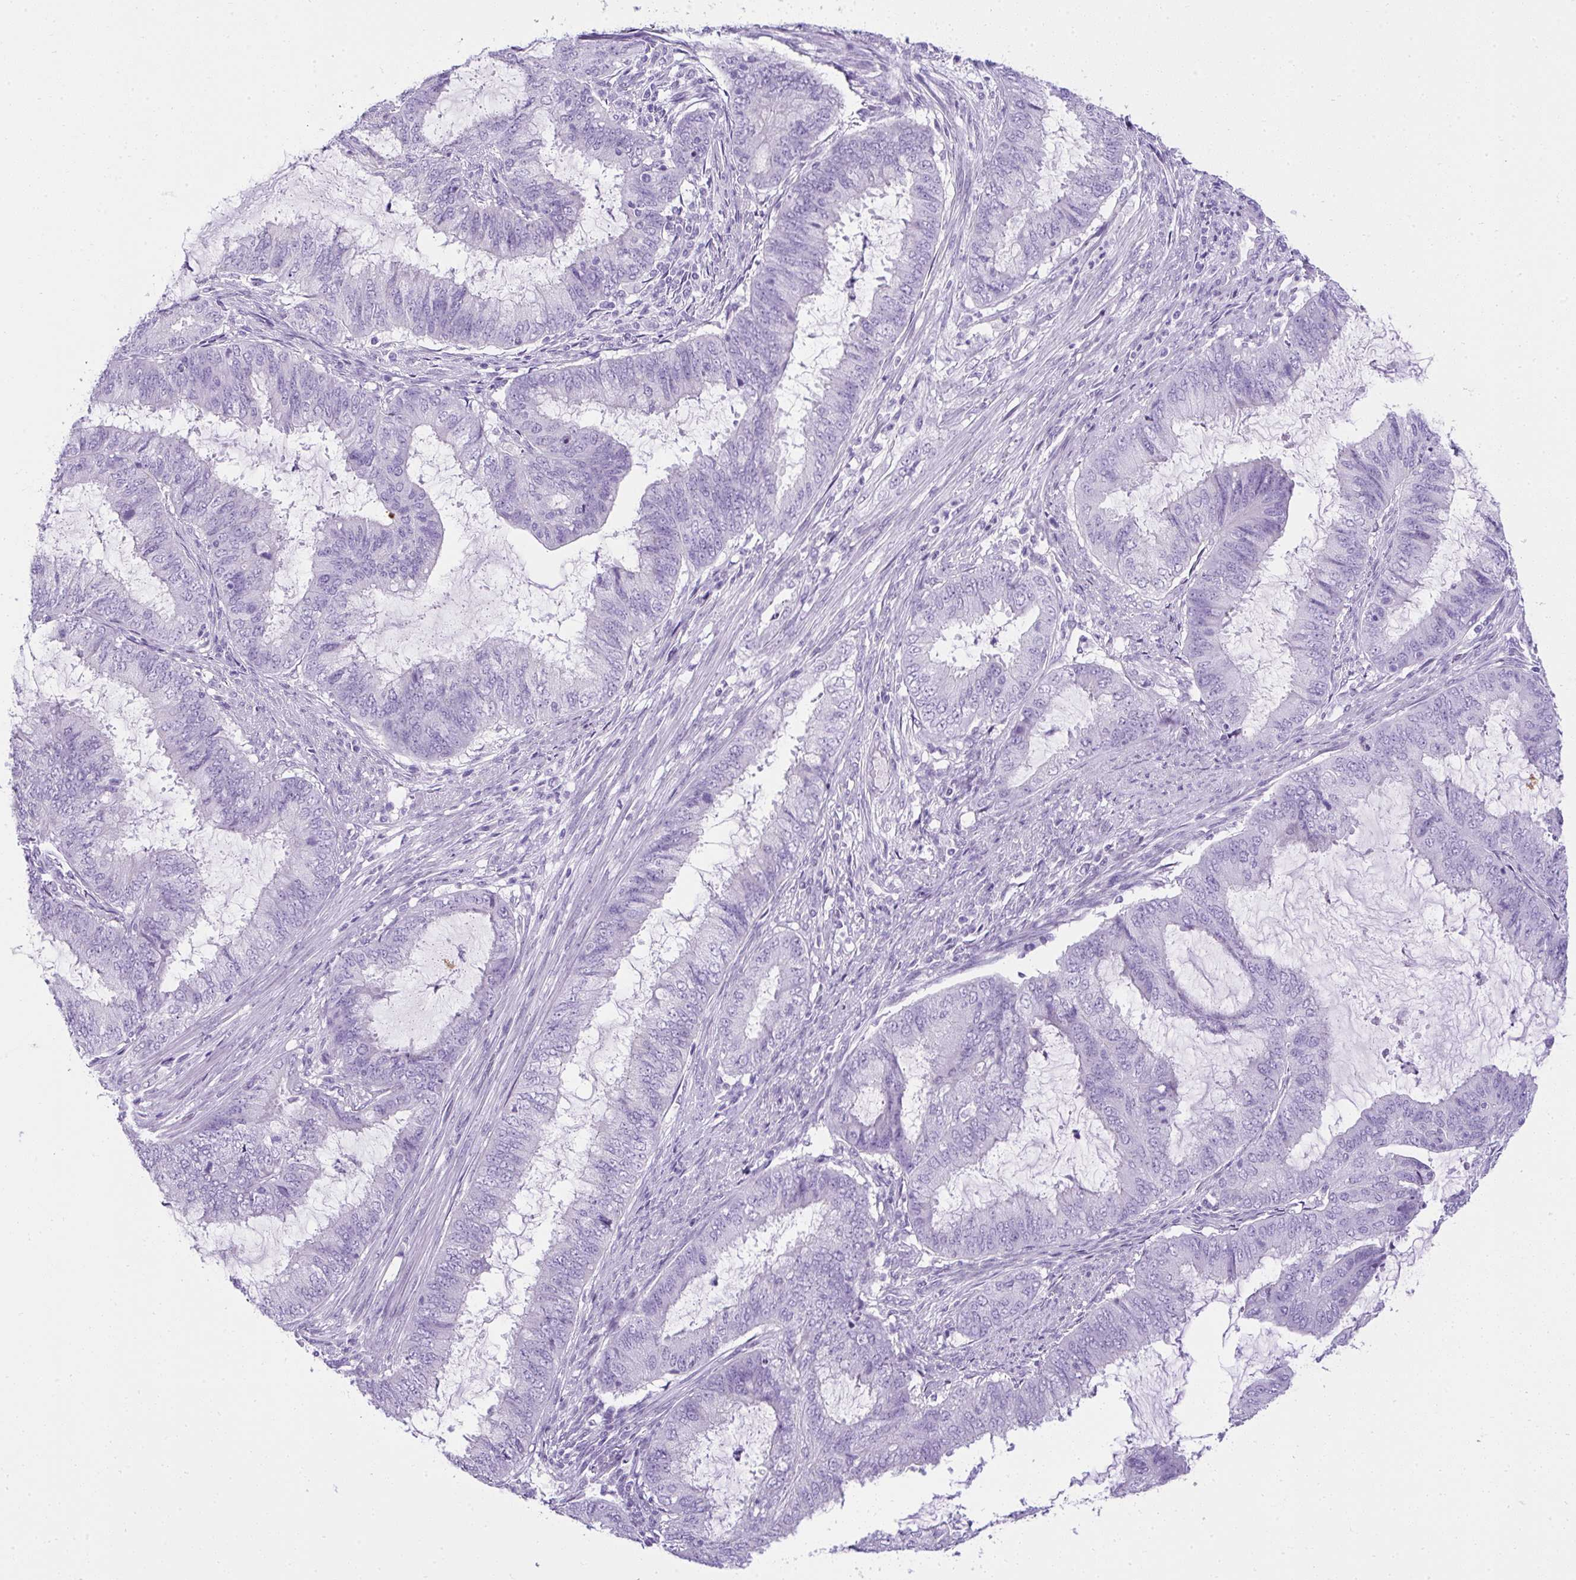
{"staining": {"intensity": "negative", "quantity": "none", "location": "none"}, "tissue": "endometrial cancer", "cell_type": "Tumor cells", "image_type": "cancer", "snomed": [{"axis": "morphology", "description": "Adenocarcinoma, NOS"}, {"axis": "topography", "description": "Endometrium"}], "caption": "A histopathology image of endometrial adenocarcinoma stained for a protein reveals no brown staining in tumor cells.", "gene": "RNF183", "patient": {"sex": "female", "age": 51}}